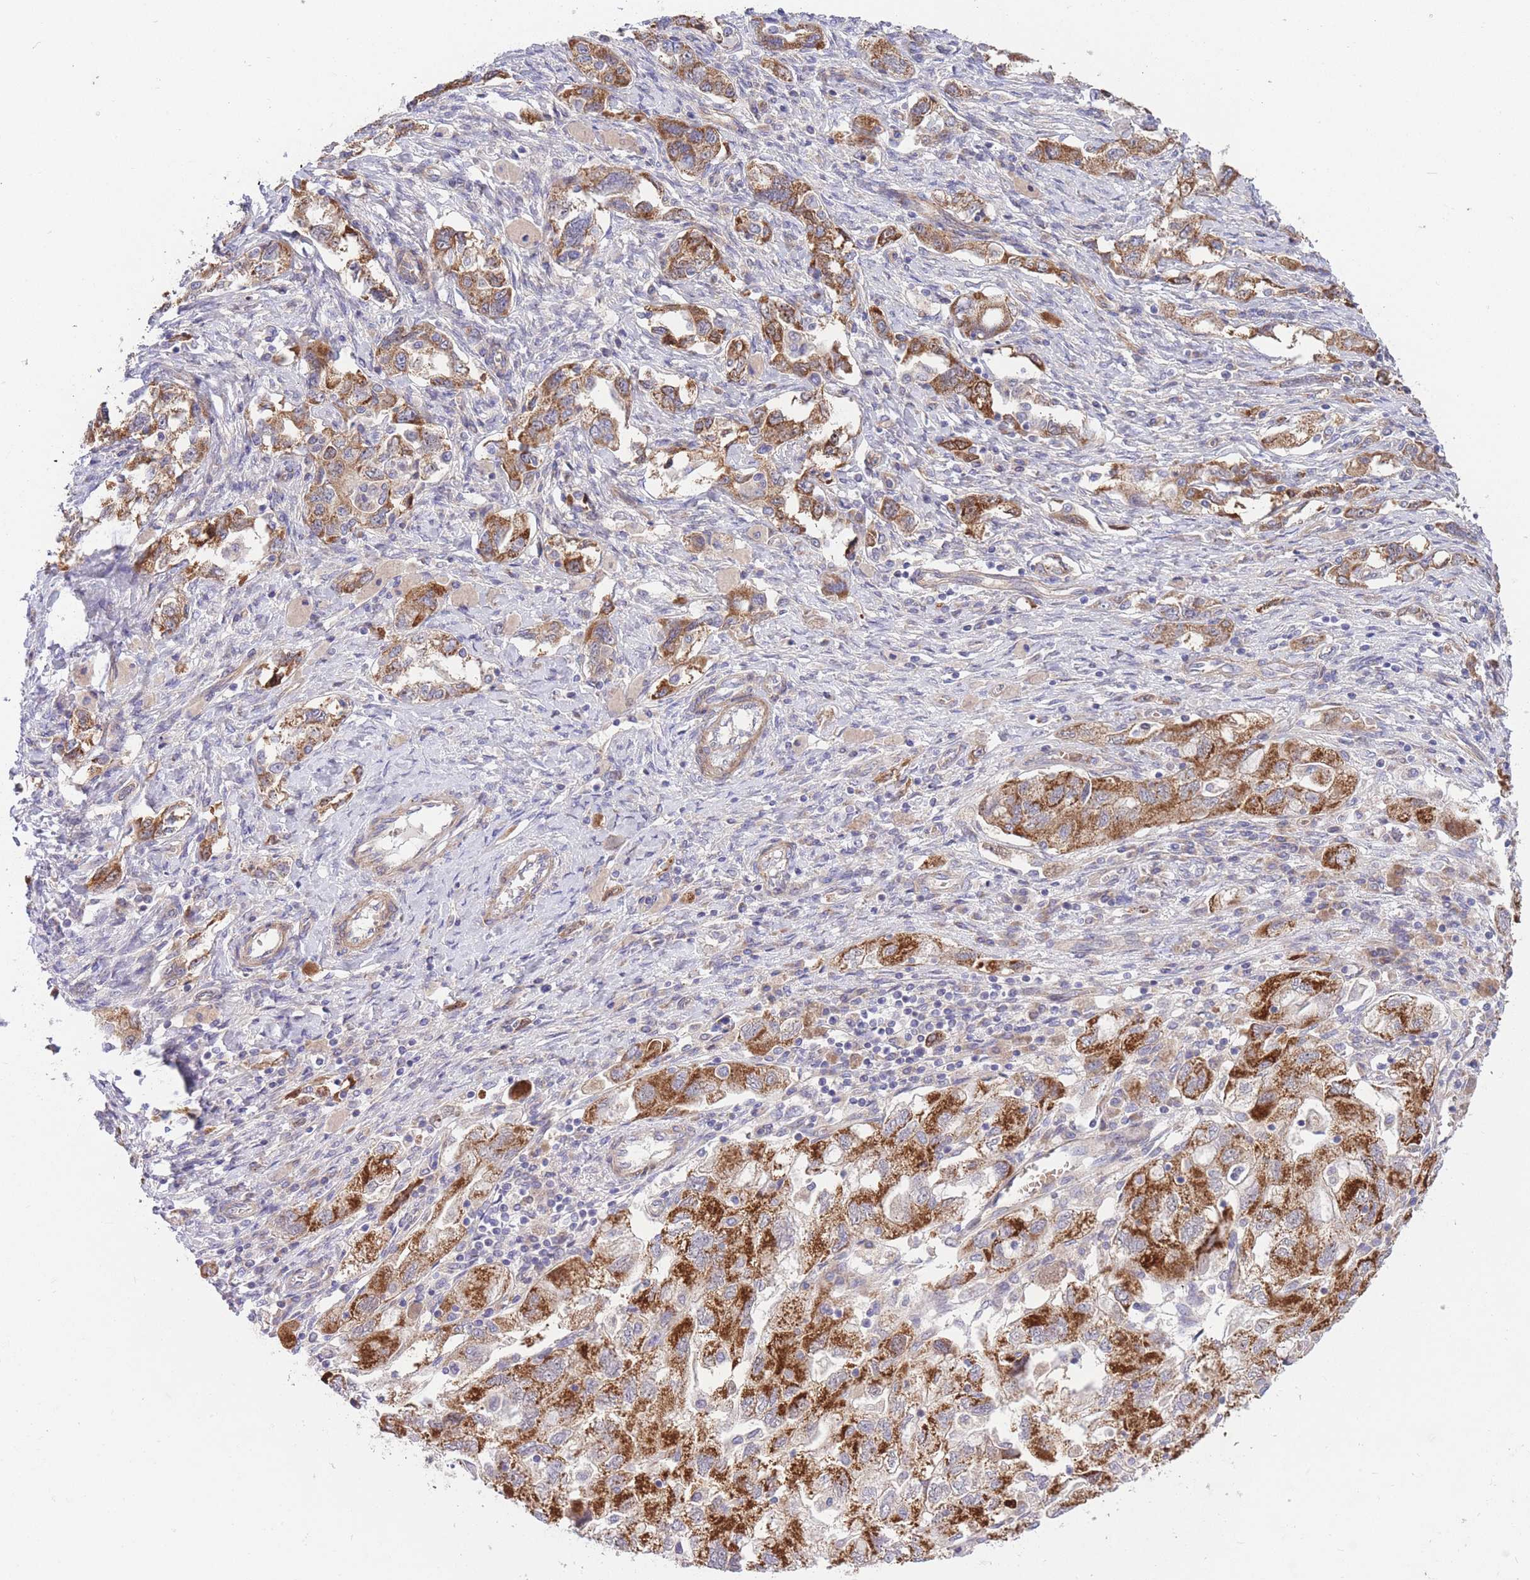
{"staining": {"intensity": "strong", "quantity": ">75%", "location": "cytoplasmic/membranous"}, "tissue": "ovarian cancer", "cell_type": "Tumor cells", "image_type": "cancer", "snomed": [{"axis": "morphology", "description": "Carcinoma, NOS"}, {"axis": "morphology", "description": "Cystadenocarcinoma, serous, NOS"}, {"axis": "topography", "description": "Ovary"}], "caption": "Ovarian carcinoma stained with IHC demonstrates strong cytoplasmic/membranous staining in approximately >75% of tumor cells. Ihc stains the protein in brown and the nuclei are stained blue.", "gene": "CHAC1", "patient": {"sex": "female", "age": 69}}